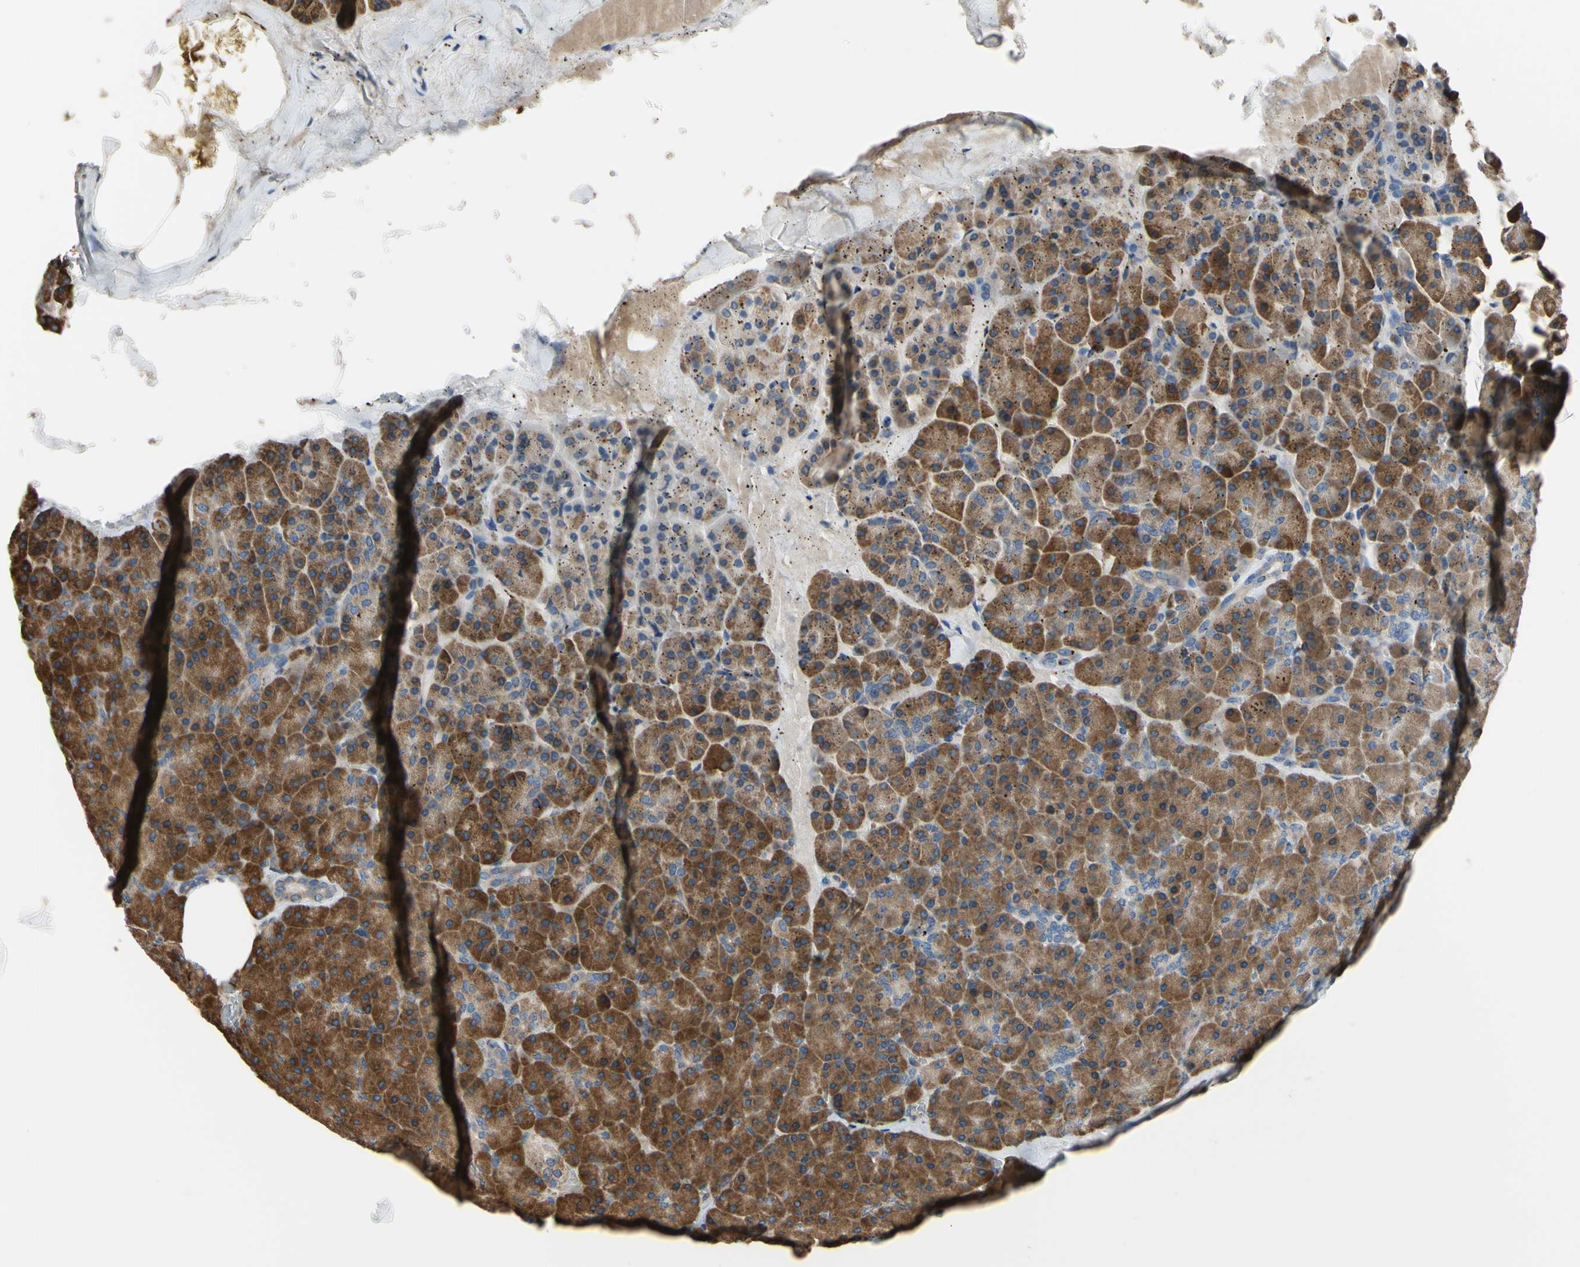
{"staining": {"intensity": "strong", "quantity": ">75%", "location": "cytoplasmic/membranous"}, "tissue": "pancreas", "cell_type": "Exocrine glandular cells", "image_type": "normal", "snomed": [{"axis": "morphology", "description": "Normal tissue, NOS"}, {"axis": "topography", "description": "Pancreas"}], "caption": "Pancreas stained with DAB IHC displays high levels of strong cytoplasmic/membranous staining in about >75% of exocrine glandular cells.", "gene": "BMF", "patient": {"sex": "female", "age": 35}}